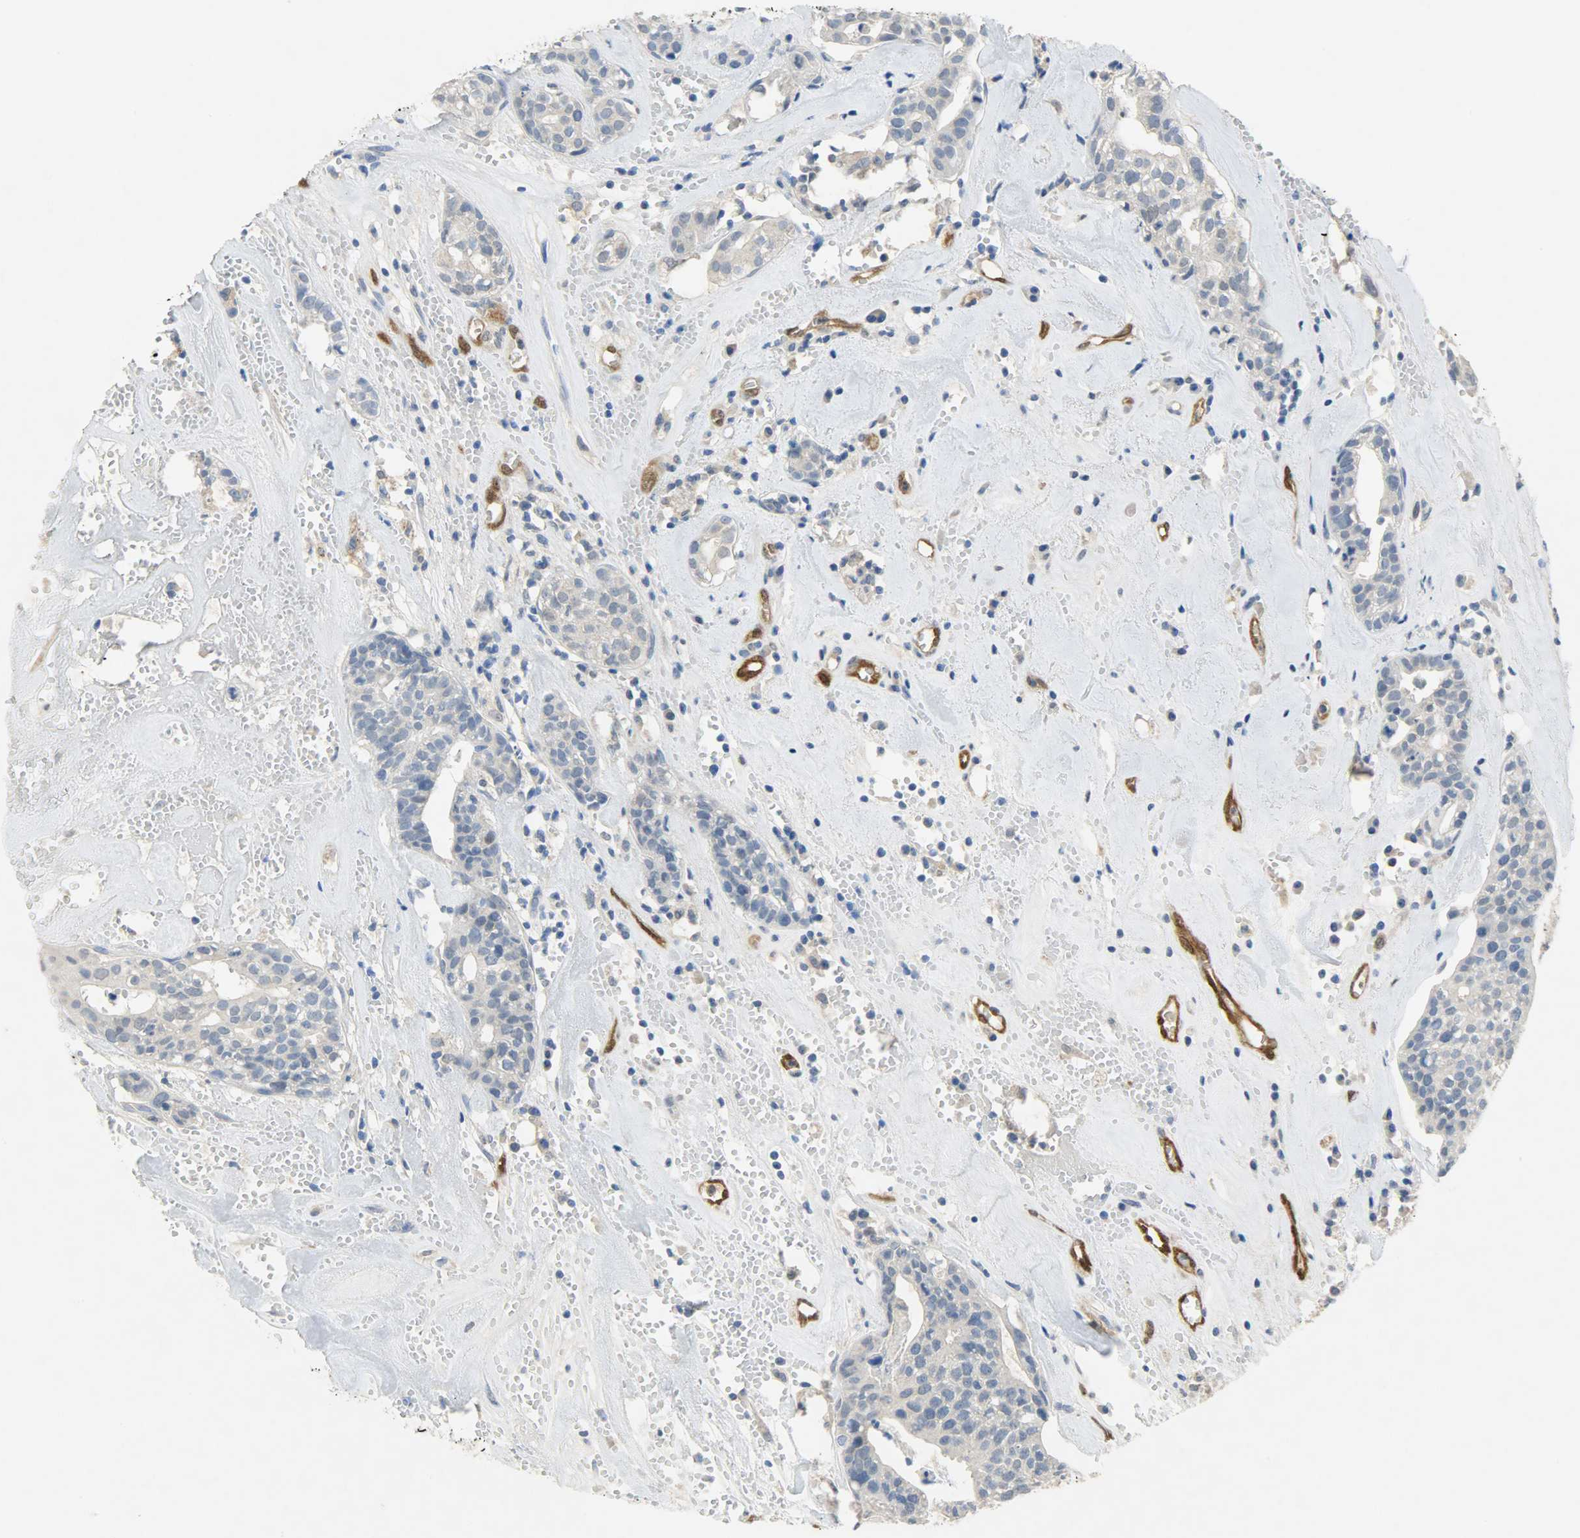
{"staining": {"intensity": "negative", "quantity": "none", "location": "none"}, "tissue": "head and neck cancer", "cell_type": "Tumor cells", "image_type": "cancer", "snomed": [{"axis": "morphology", "description": "Adenocarcinoma, NOS"}, {"axis": "topography", "description": "Salivary gland"}, {"axis": "topography", "description": "Head-Neck"}], "caption": "This image is of adenocarcinoma (head and neck) stained with immunohistochemistry (IHC) to label a protein in brown with the nuclei are counter-stained blue. There is no expression in tumor cells.", "gene": "FKBP1A", "patient": {"sex": "female", "age": 65}}